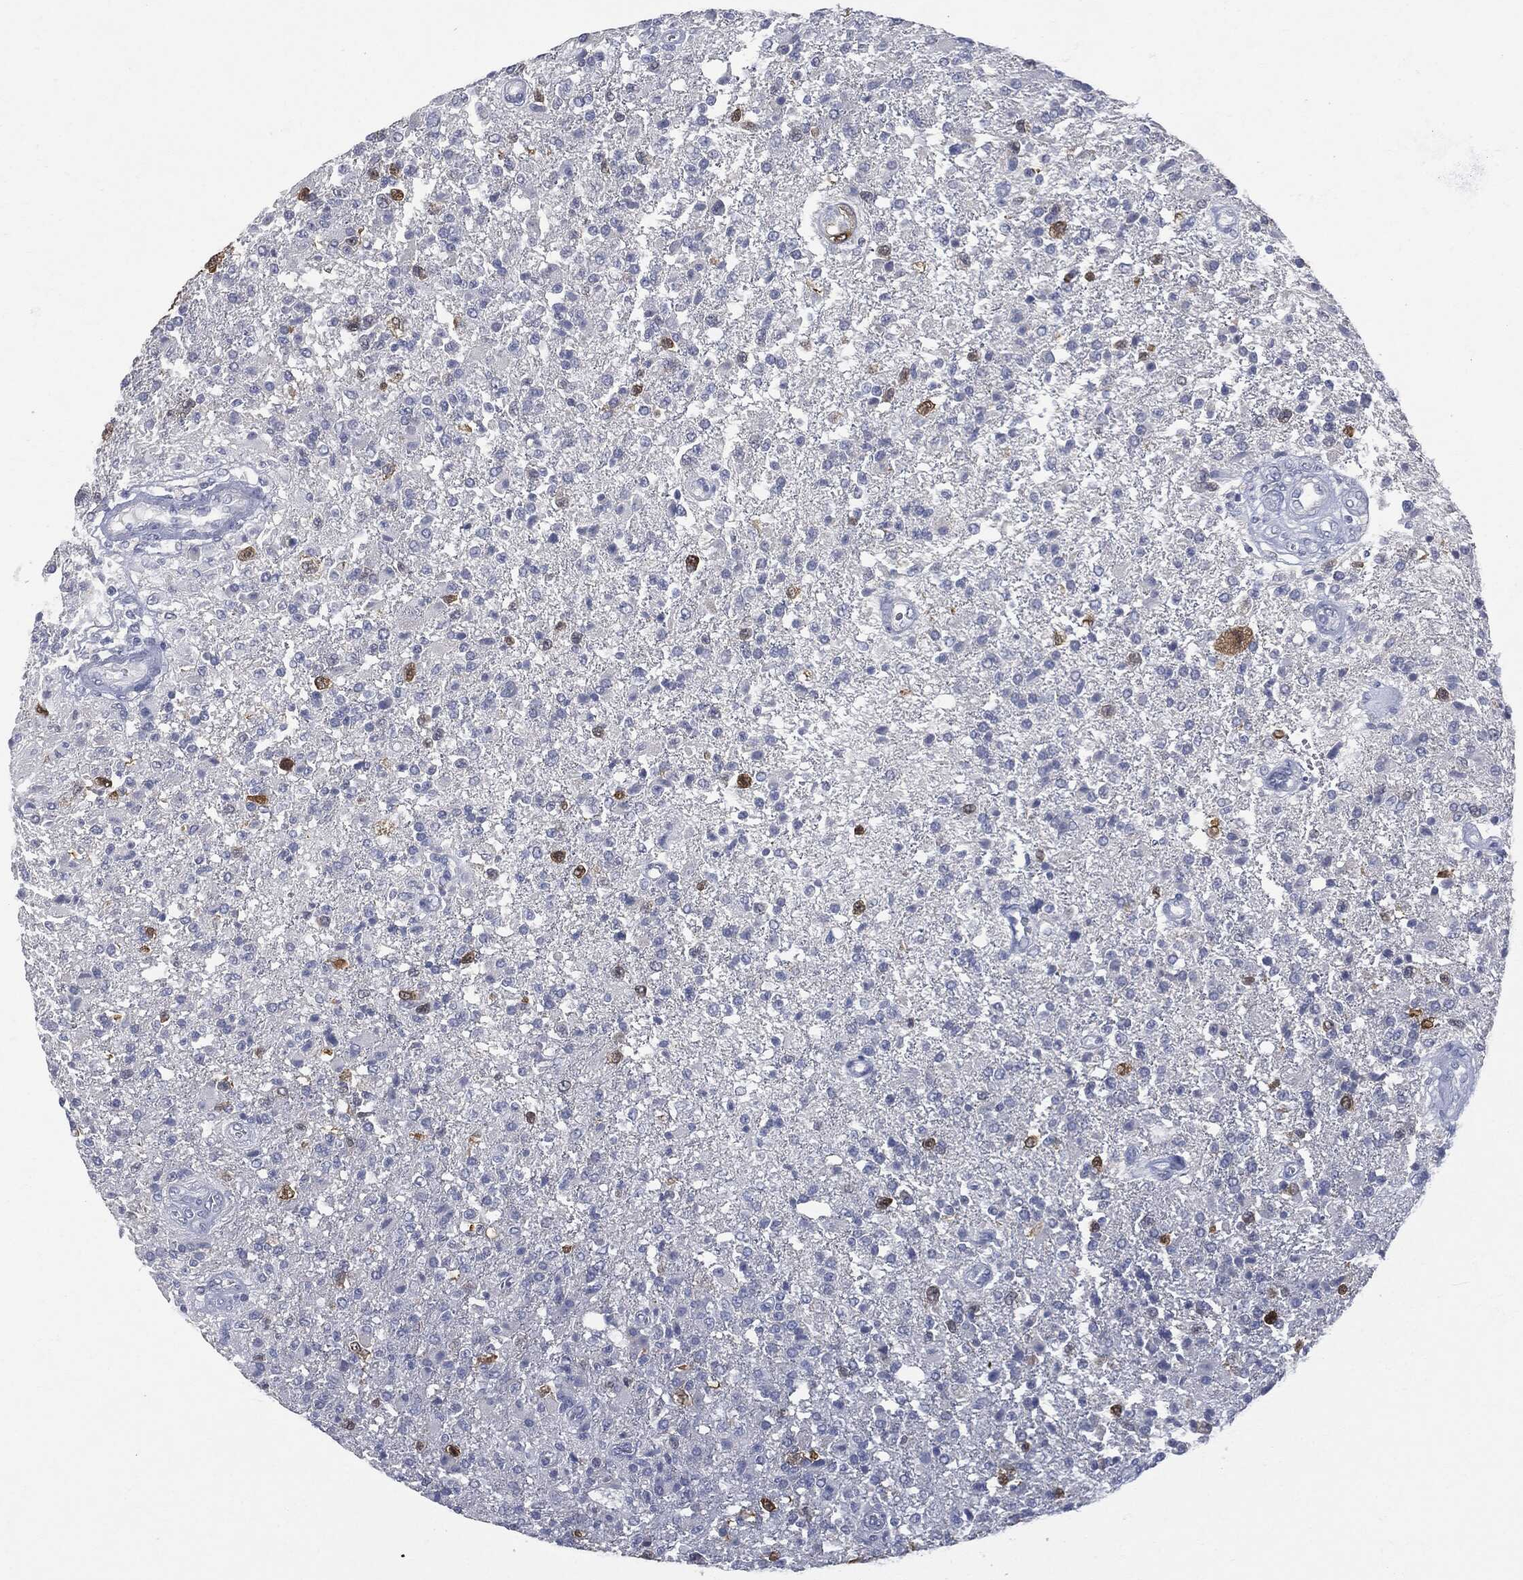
{"staining": {"intensity": "moderate", "quantity": "<25%", "location": "cytoplasmic/membranous,nuclear"}, "tissue": "glioma", "cell_type": "Tumor cells", "image_type": "cancer", "snomed": [{"axis": "morphology", "description": "Glioma, malignant, High grade"}, {"axis": "topography", "description": "Brain"}], "caption": "DAB (3,3'-diaminobenzidine) immunohistochemical staining of glioma shows moderate cytoplasmic/membranous and nuclear protein staining in approximately <25% of tumor cells.", "gene": "UBE2C", "patient": {"sex": "male", "age": 56}}